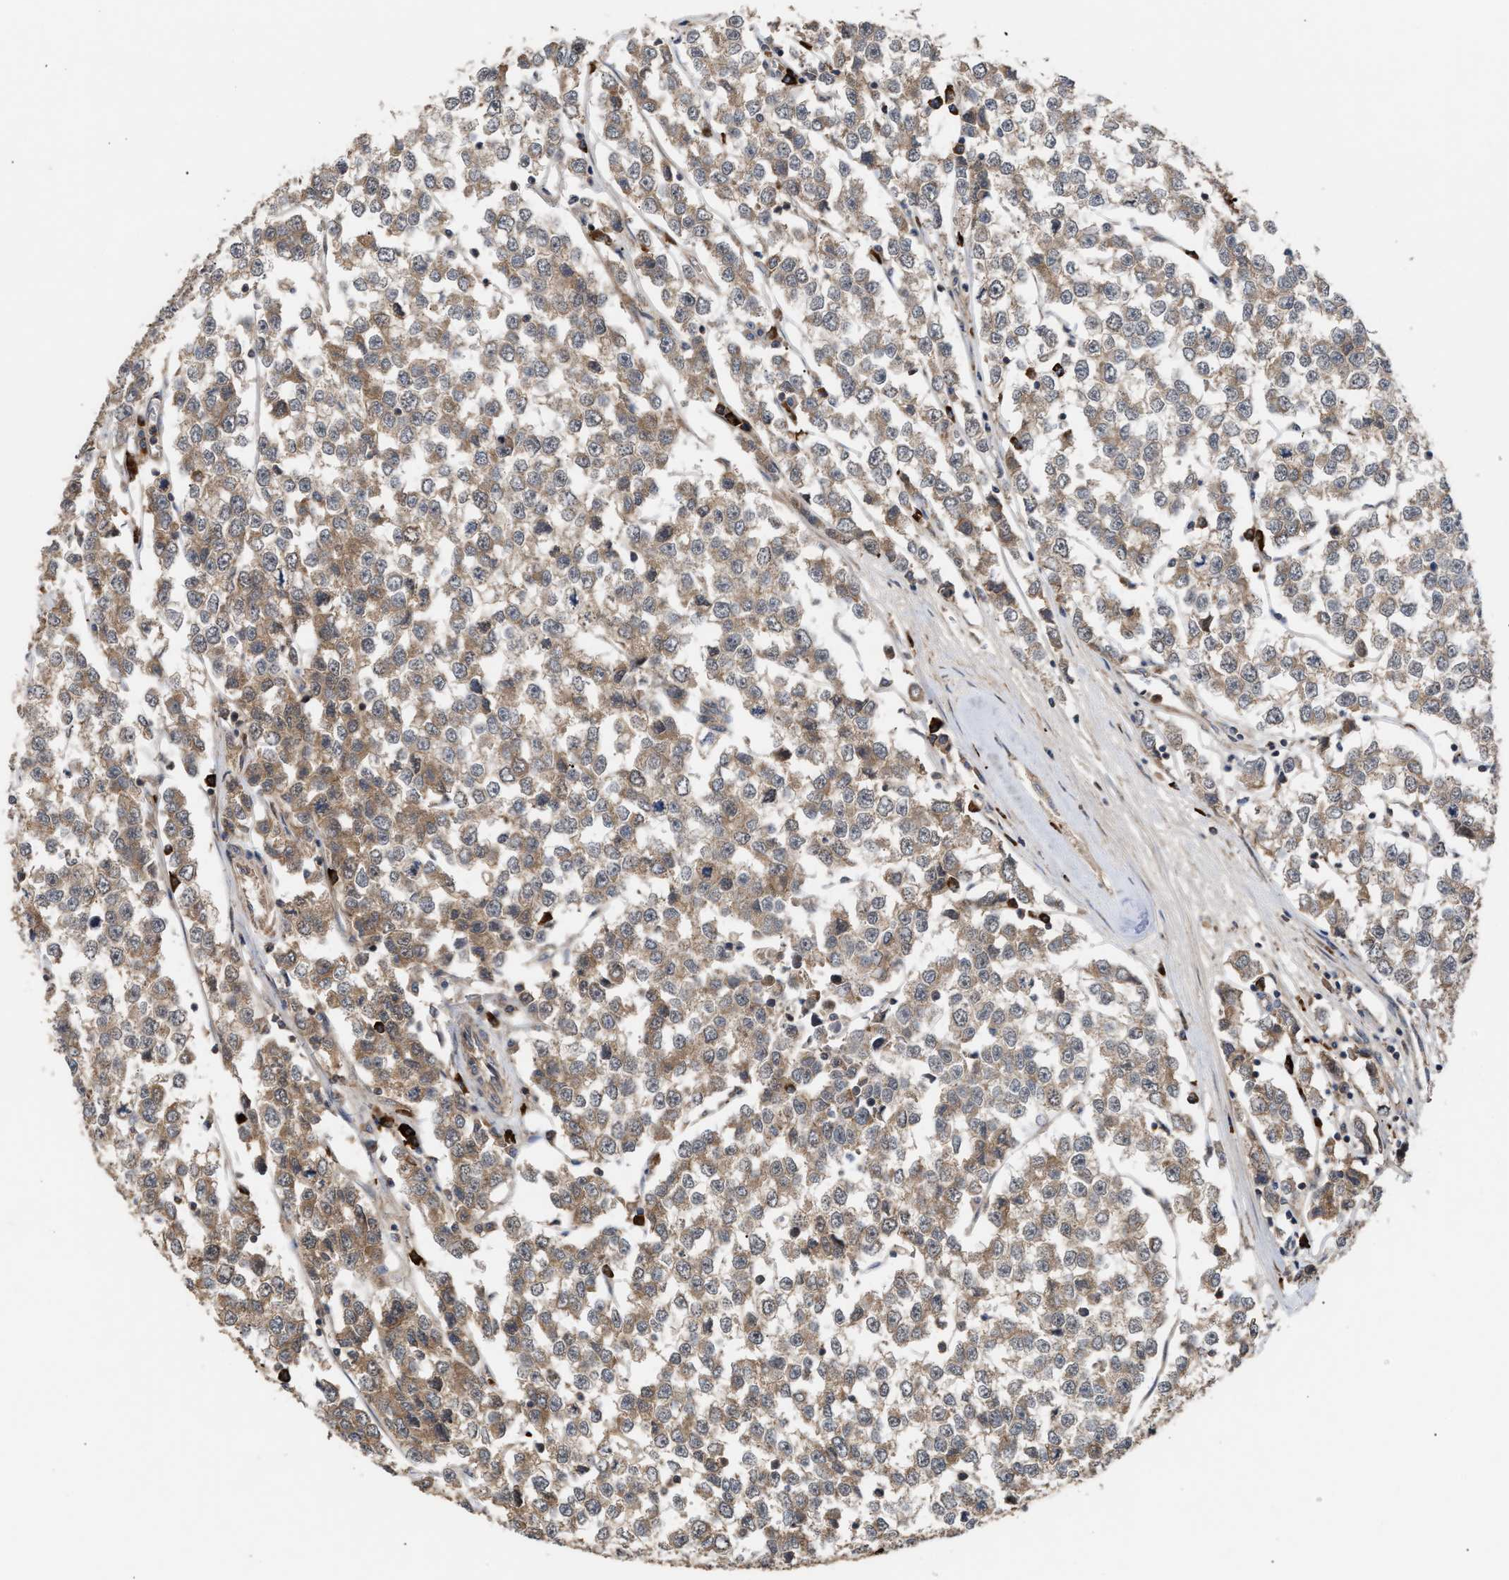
{"staining": {"intensity": "moderate", "quantity": ">75%", "location": "cytoplasmic/membranous"}, "tissue": "testis cancer", "cell_type": "Tumor cells", "image_type": "cancer", "snomed": [{"axis": "morphology", "description": "Seminoma, NOS"}, {"axis": "morphology", "description": "Carcinoma, Embryonal, NOS"}, {"axis": "topography", "description": "Testis"}], "caption": "Testis cancer tissue reveals moderate cytoplasmic/membranous positivity in about >75% of tumor cells, visualized by immunohistochemistry. (brown staining indicates protein expression, while blue staining denotes nuclei).", "gene": "STAU1", "patient": {"sex": "male", "age": 52}}